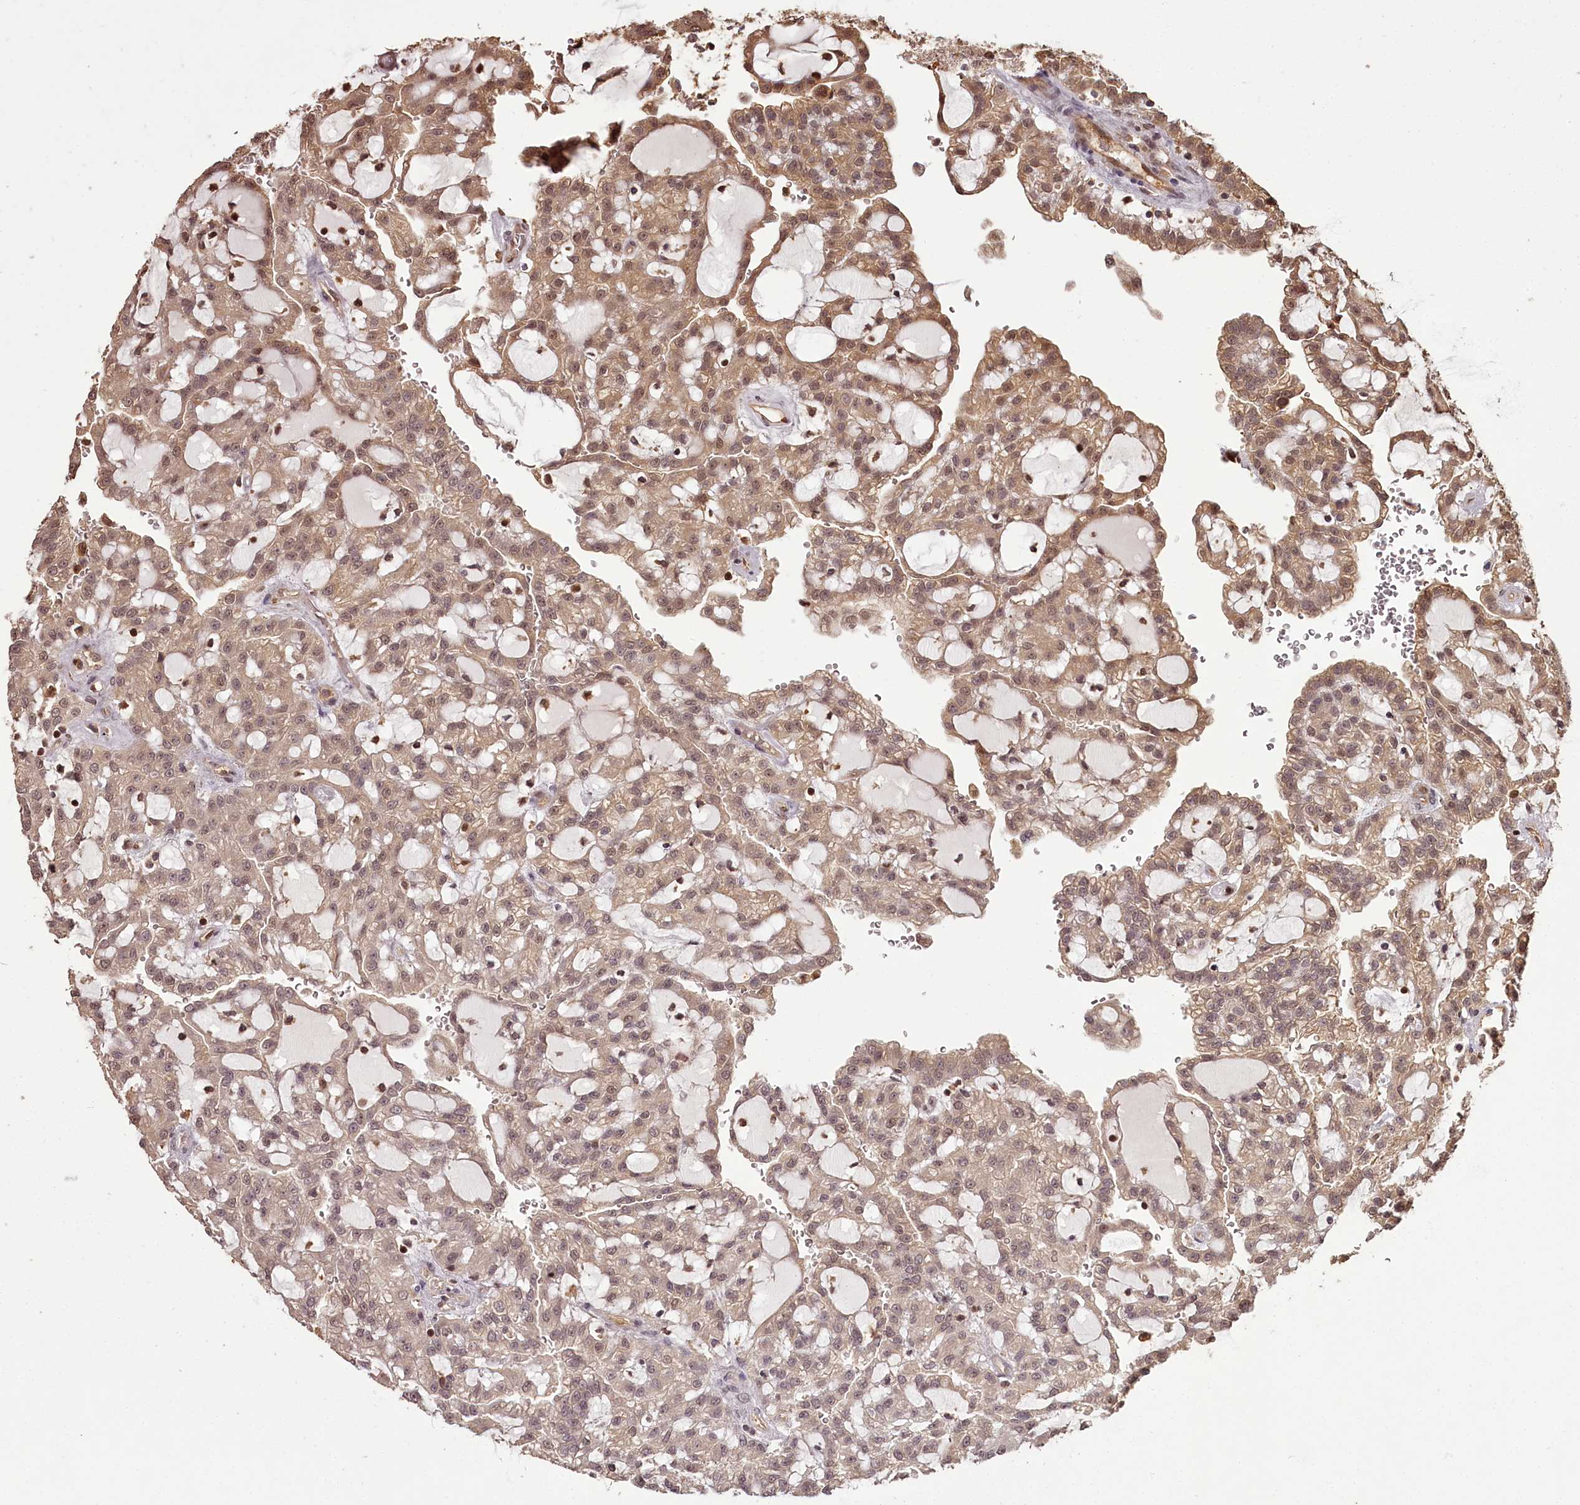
{"staining": {"intensity": "weak", "quantity": ">75%", "location": "cytoplasmic/membranous,nuclear"}, "tissue": "renal cancer", "cell_type": "Tumor cells", "image_type": "cancer", "snomed": [{"axis": "morphology", "description": "Adenocarcinoma, NOS"}, {"axis": "topography", "description": "Kidney"}], "caption": "Immunohistochemical staining of human renal cancer shows low levels of weak cytoplasmic/membranous and nuclear protein staining in about >75% of tumor cells.", "gene": "NPRL2", "patient": {"sex": "male", "age": 63}}